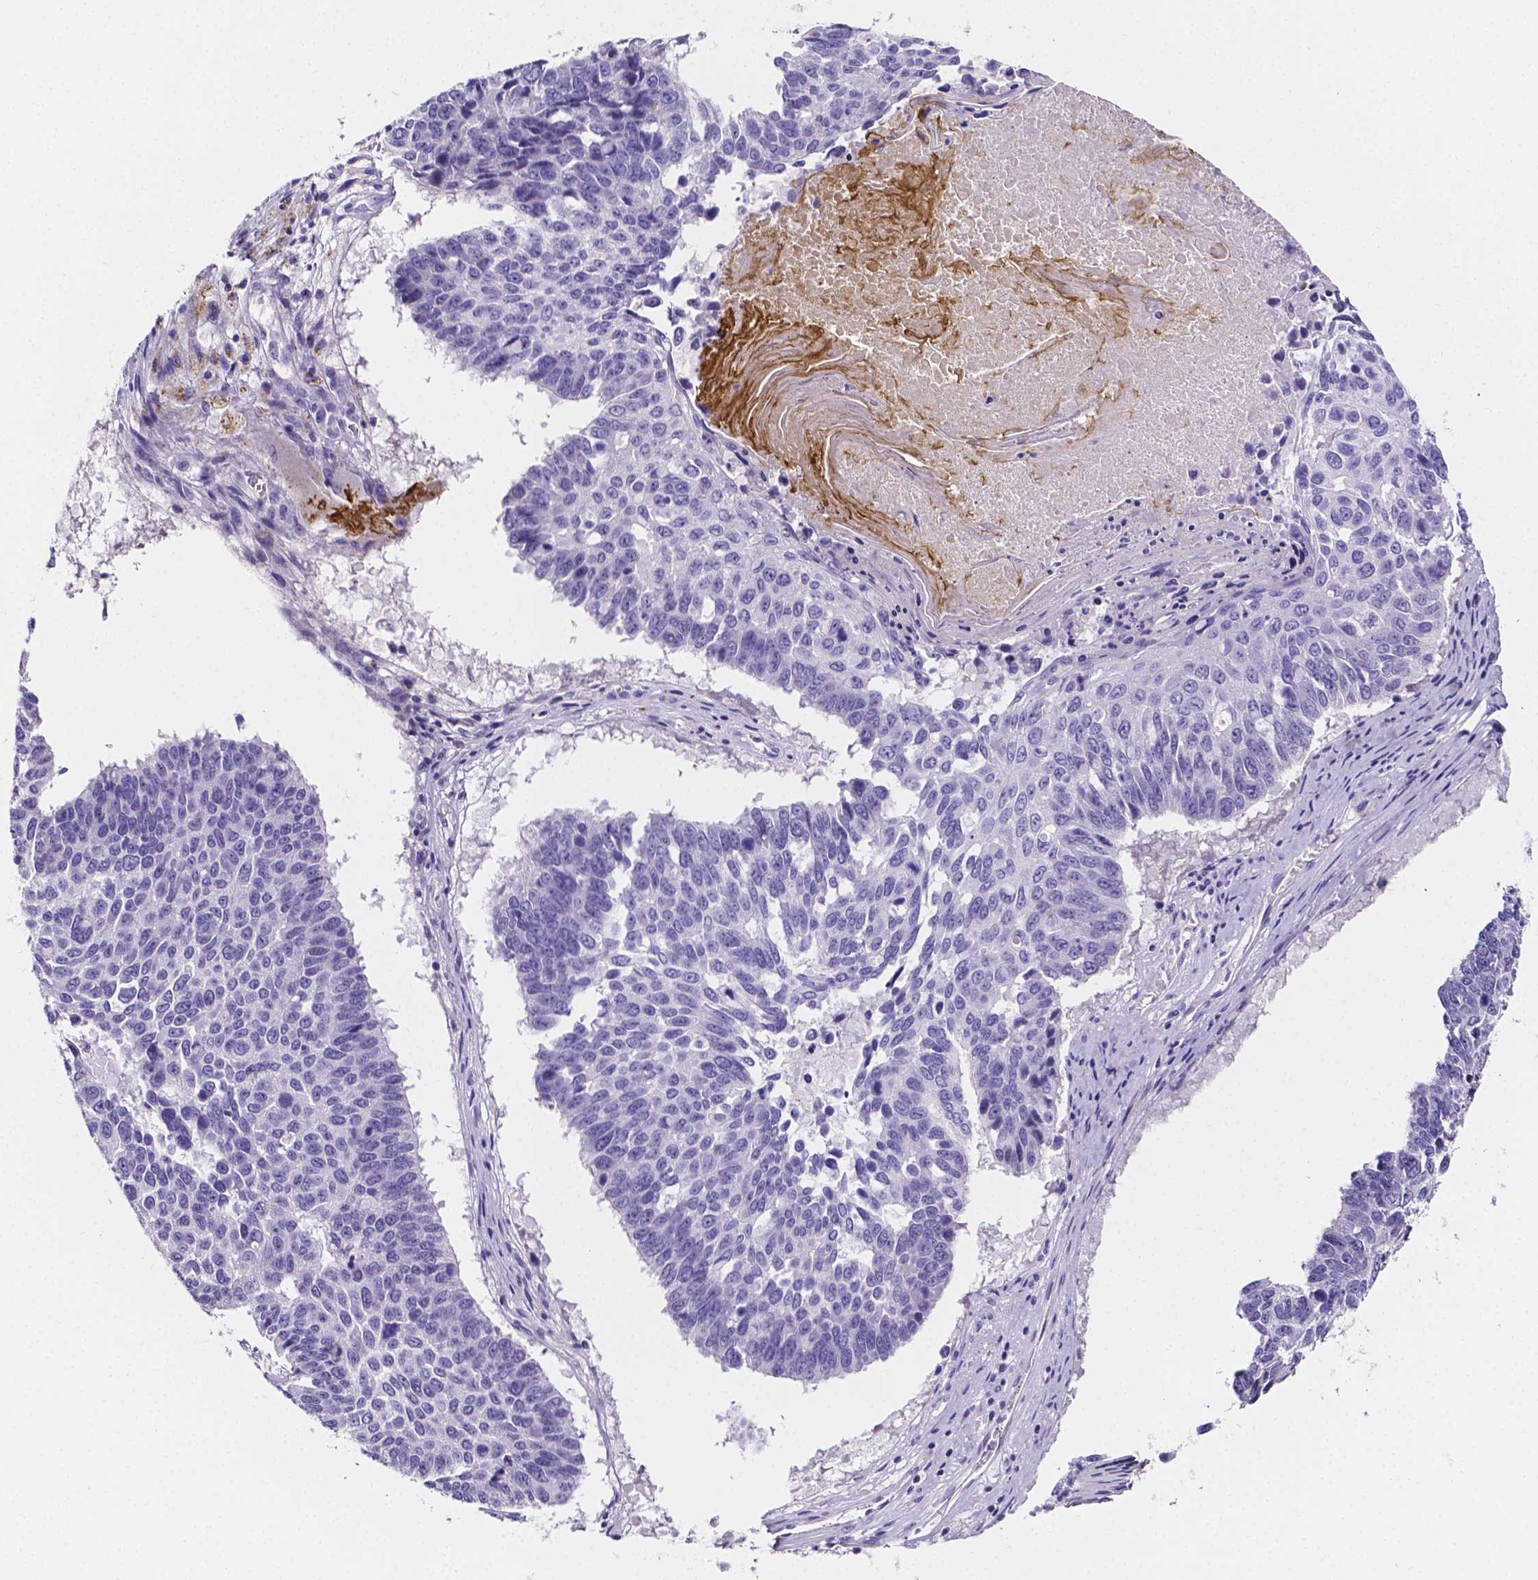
{"staining": {"intensity": "negative", "quantity": "none", "location": "none"}, "tissue": "lung cancer", "cell_type": "Tumor cells", "image_type": "cancer", "snomed": [{"axis": "morphology", "description": "Squamous cell carcinoma, NOS"}, {"axis": "topography", "description": "Lung"}], "caption": "Tumor cells show no significant expression in lung cancer. The staining is performed using DAB brown chromogen with nuclei counter-stained in using hematoxylin.", "gene": "NRGN", "patient": {"sex": "male", "age": 73}}